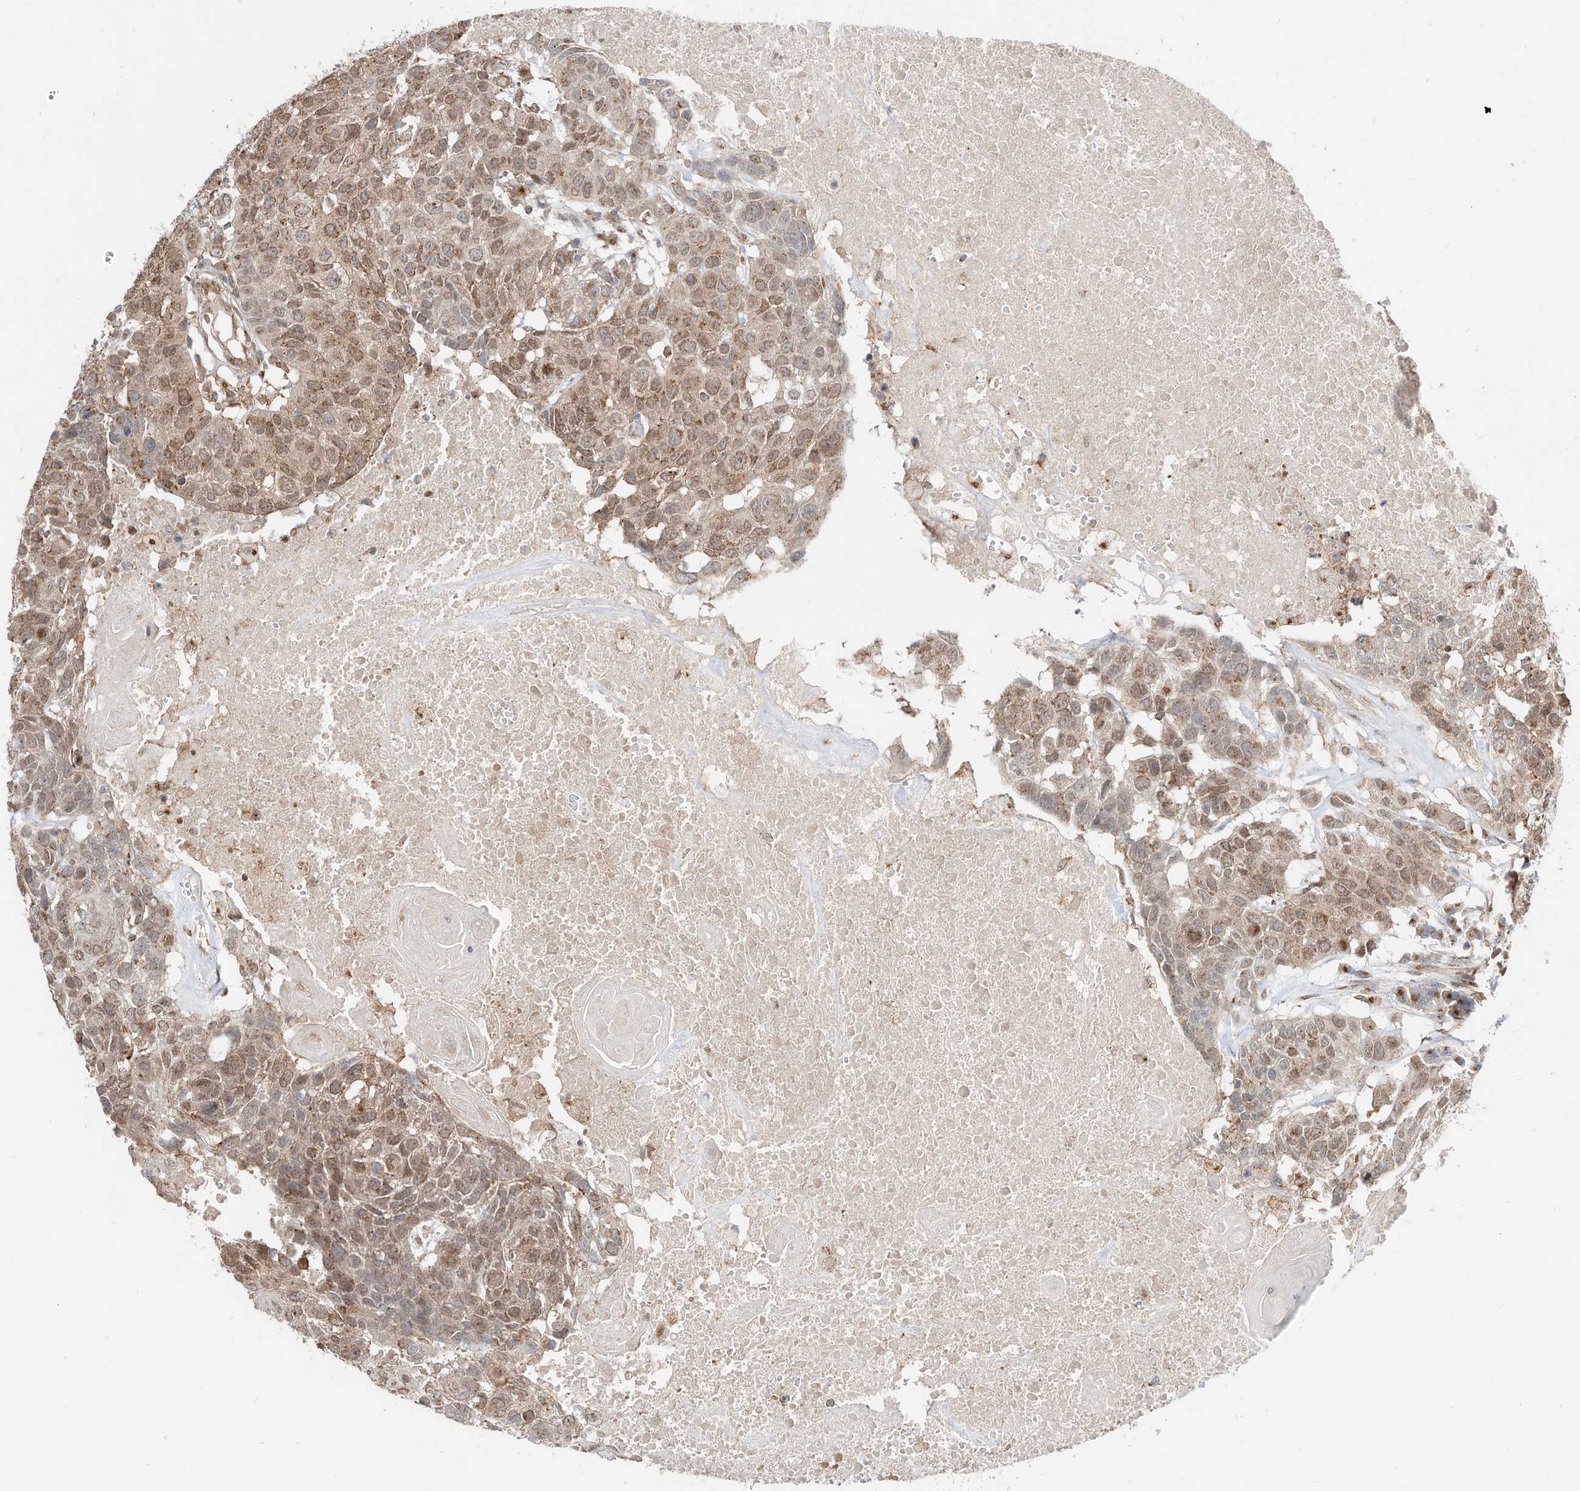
{"staining": {"intensity": "moderate", "quantity": ">75%", "location": "cytoplasmic/membranous,nuclear"}, "tissue": "head and neck cancer", "cell_type": "Tumor cells", "image_type": "cancer", "snomed": [{"axis": "morphology", "description": "Squamous cell carcinoma, NOS"}, {"axis": "topography", "description": "Head-Neck"}], "caption": "Protein expression analysis of human head and neck cancer (squamous cell carcinoma) reveals moderate cytoplasmic/membranous and nuclear staining in approximately >75% of tumor cells. (DAB IHC, brown staining for protein, blue staining for nuclei).", "gene": "CUX1", "patient": {"sex": "male", "age": 66}}